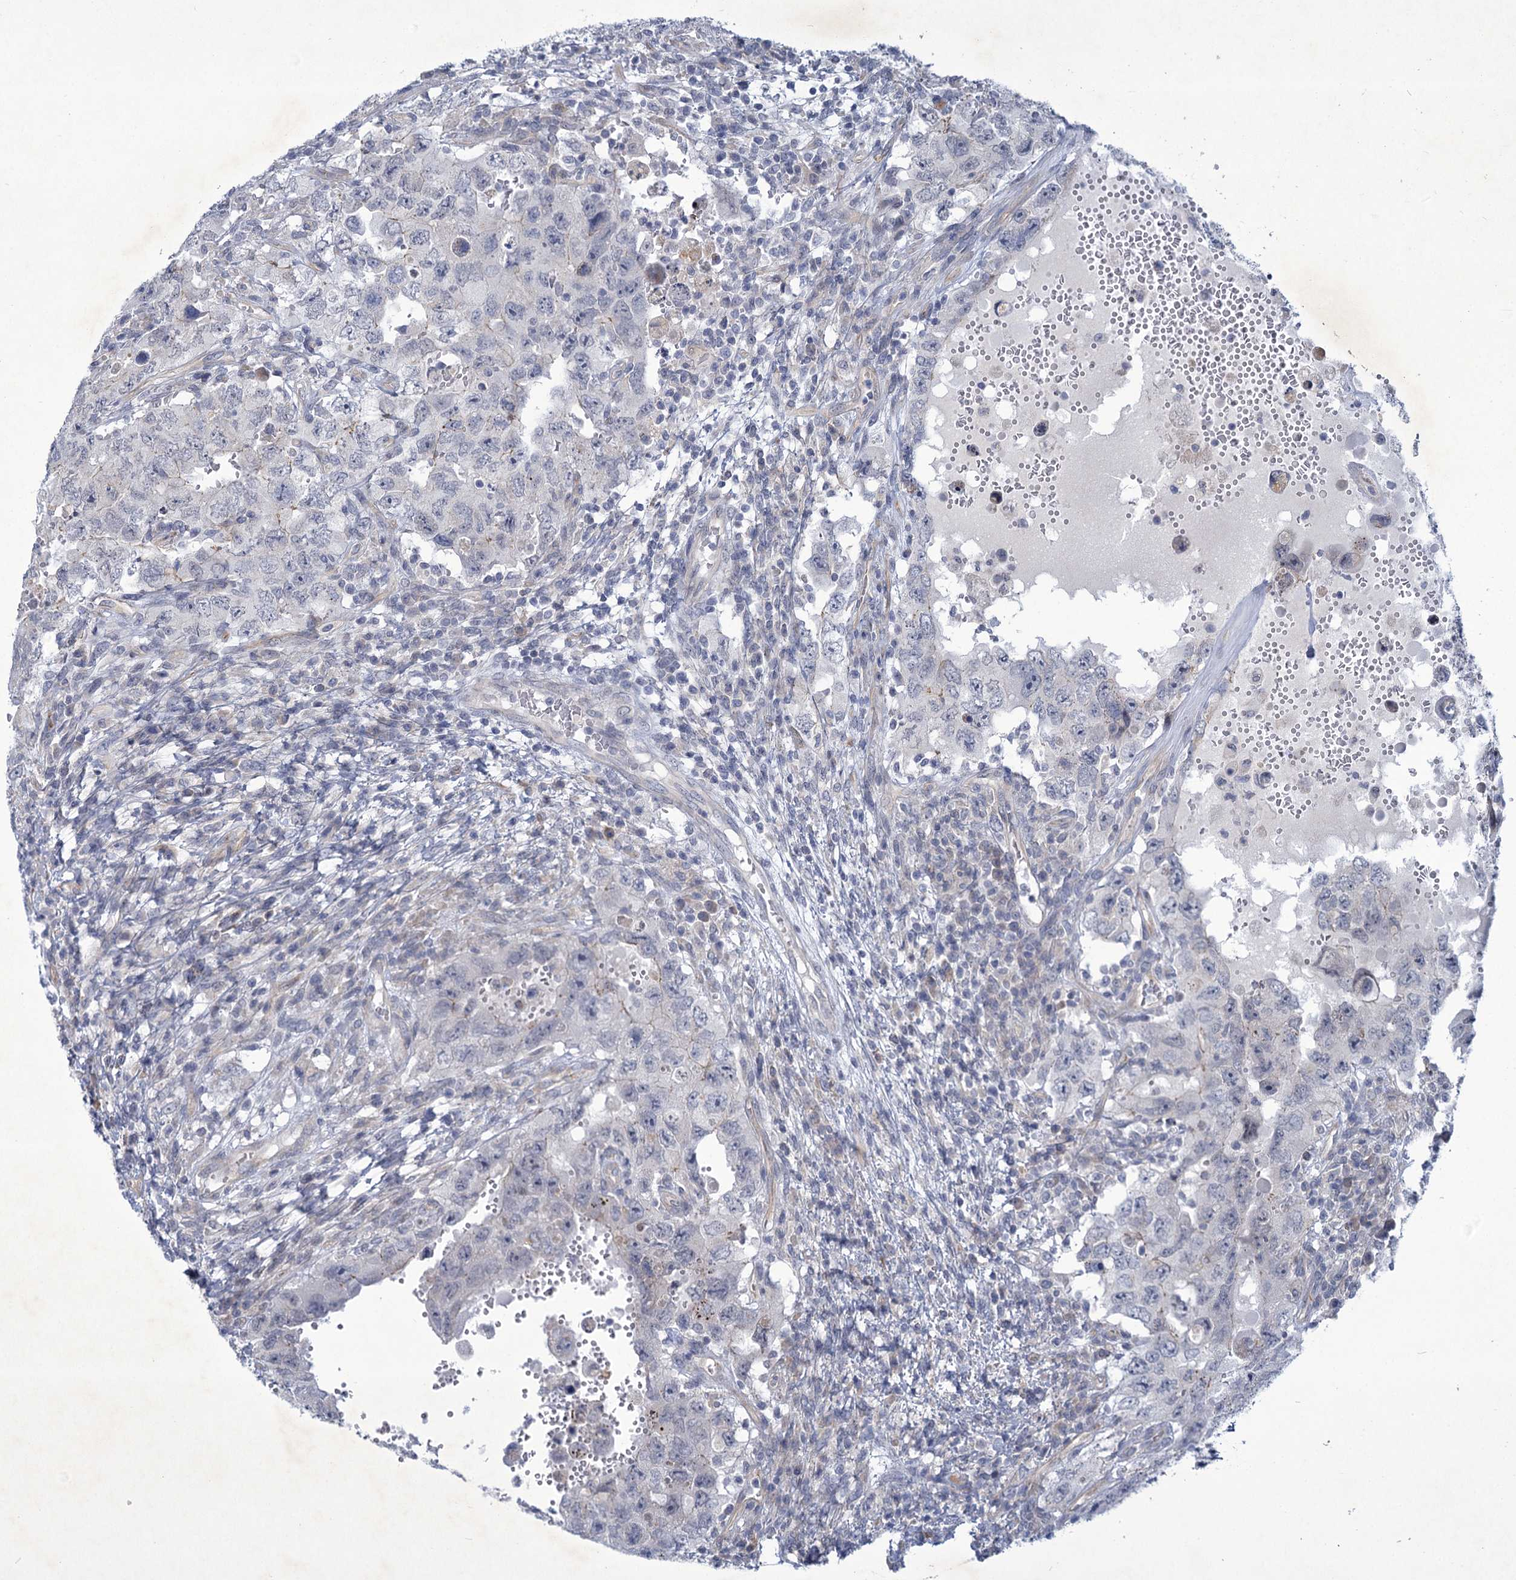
{"staining": {"intensity": "negative", "quantity": "none", "location": "none"}, "tissue": "testis cancer", "cell_type": "Tumor cells", "image_type": "cancer", "snomed": [{"axis": "morphology", "description": "Carcinoma, Embryonal, NOS"}, {"axis": "topography", "description": "Testis"}], "caption": "Immunohistochemistry micrograph of neoplastic tissue: human testis cancer stained with DAB exhibits no significant protein expression in tumor cells. Brightfield microscopy of immunohistochemistry (IHC) stained with DAB (3,3'-diaminobenzidine) (brown) and hematoxylin (blue), captured at high magnification.", "gene": "MBLAC2", "patient": {"sex": "male", "age": 26}}